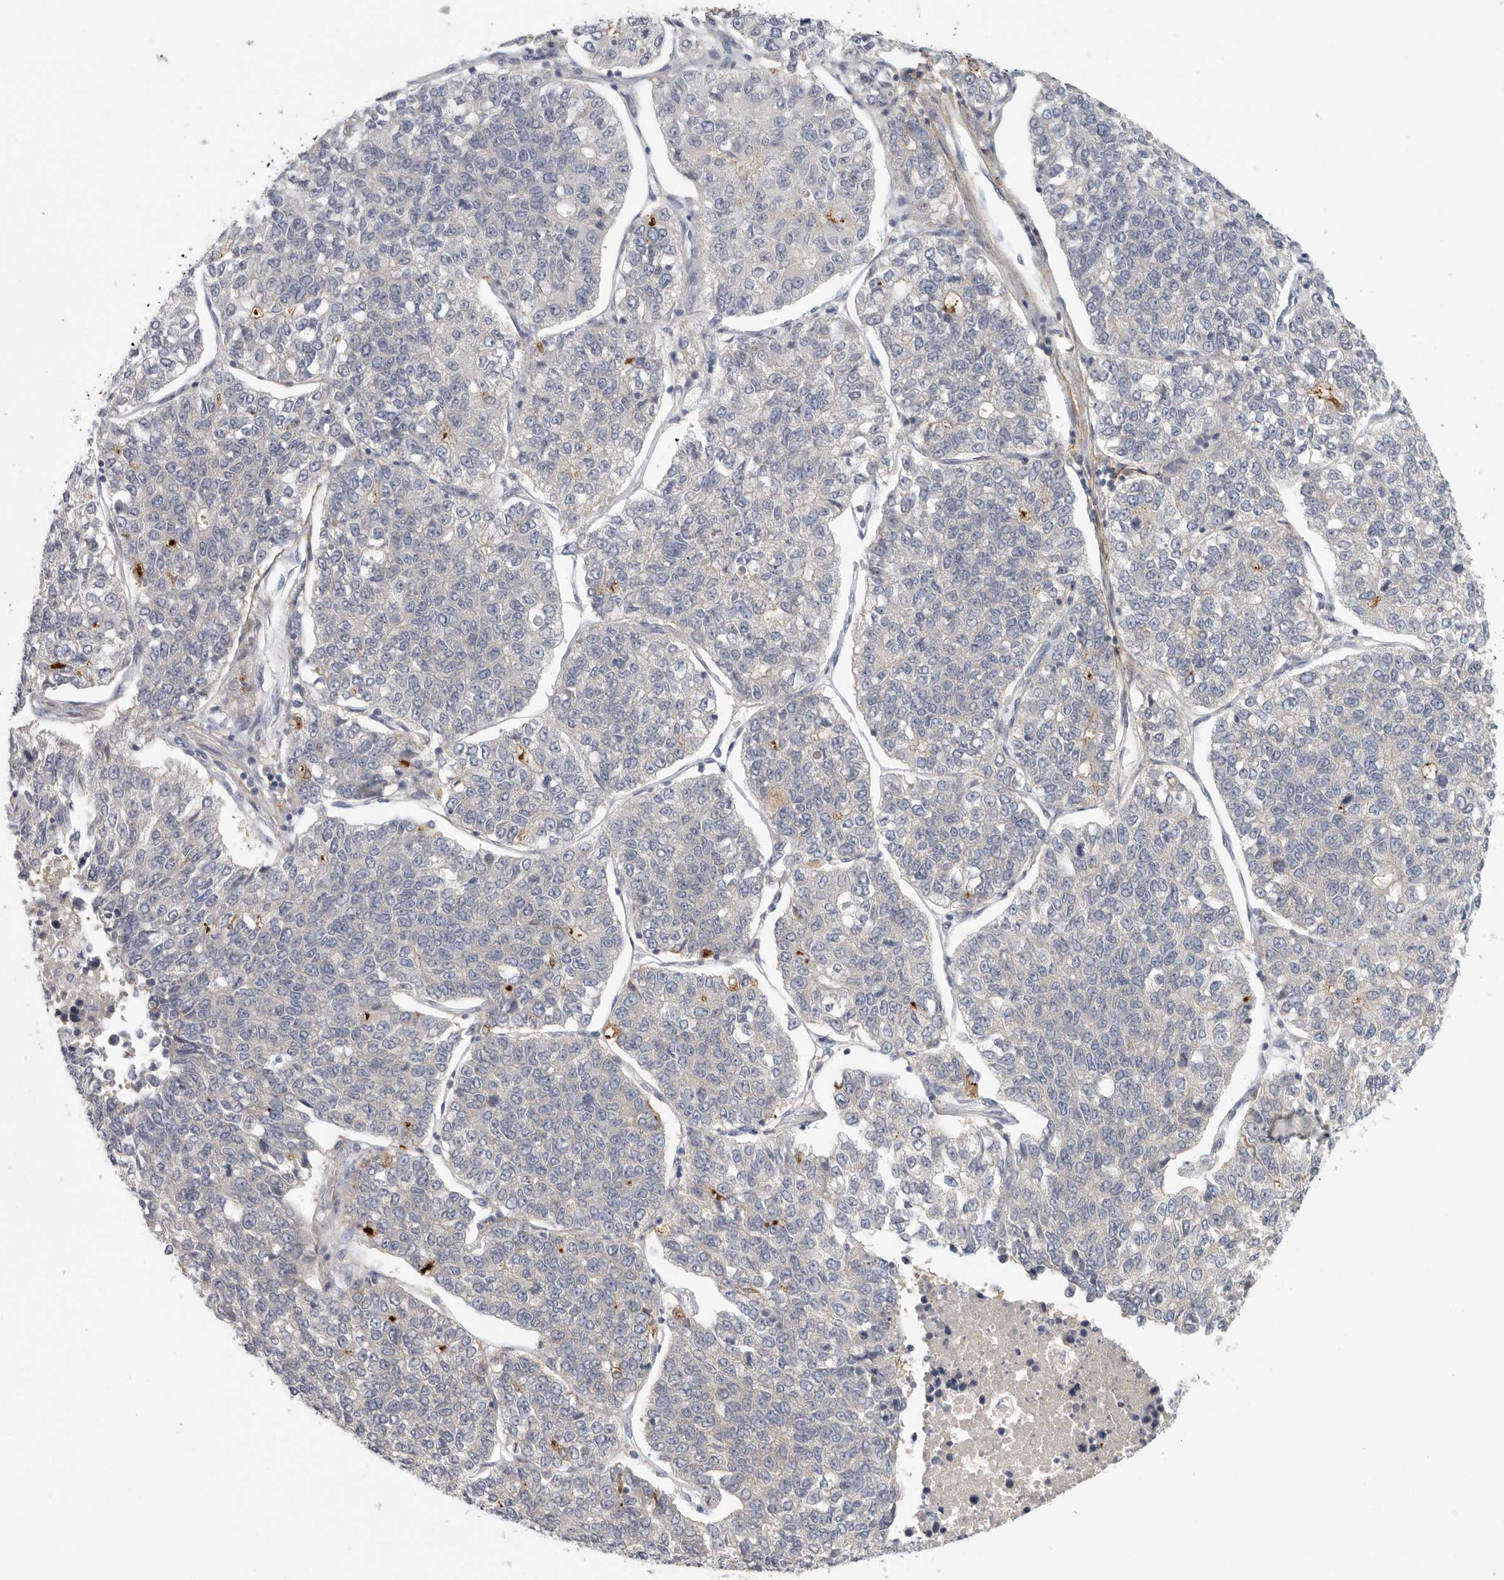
{"staining": {"intensity": "negative", "quantity": "none", "location": "none"}, "tissue": "lung cancer", "cell_type": "Tumor cells", "image_type": "cancer", "snomed": [{"axis": "morphology", "description": "Adenocarcinoma, NOS"}, {"axis": "topography", "description": "Lung"}], "caption": "This is an immunohistochemistry histopathology image of human lung cancer. There is no expression in tumor cells.", "gene": "CFAP298", "patient": {"sex": "male", "age": 49}}